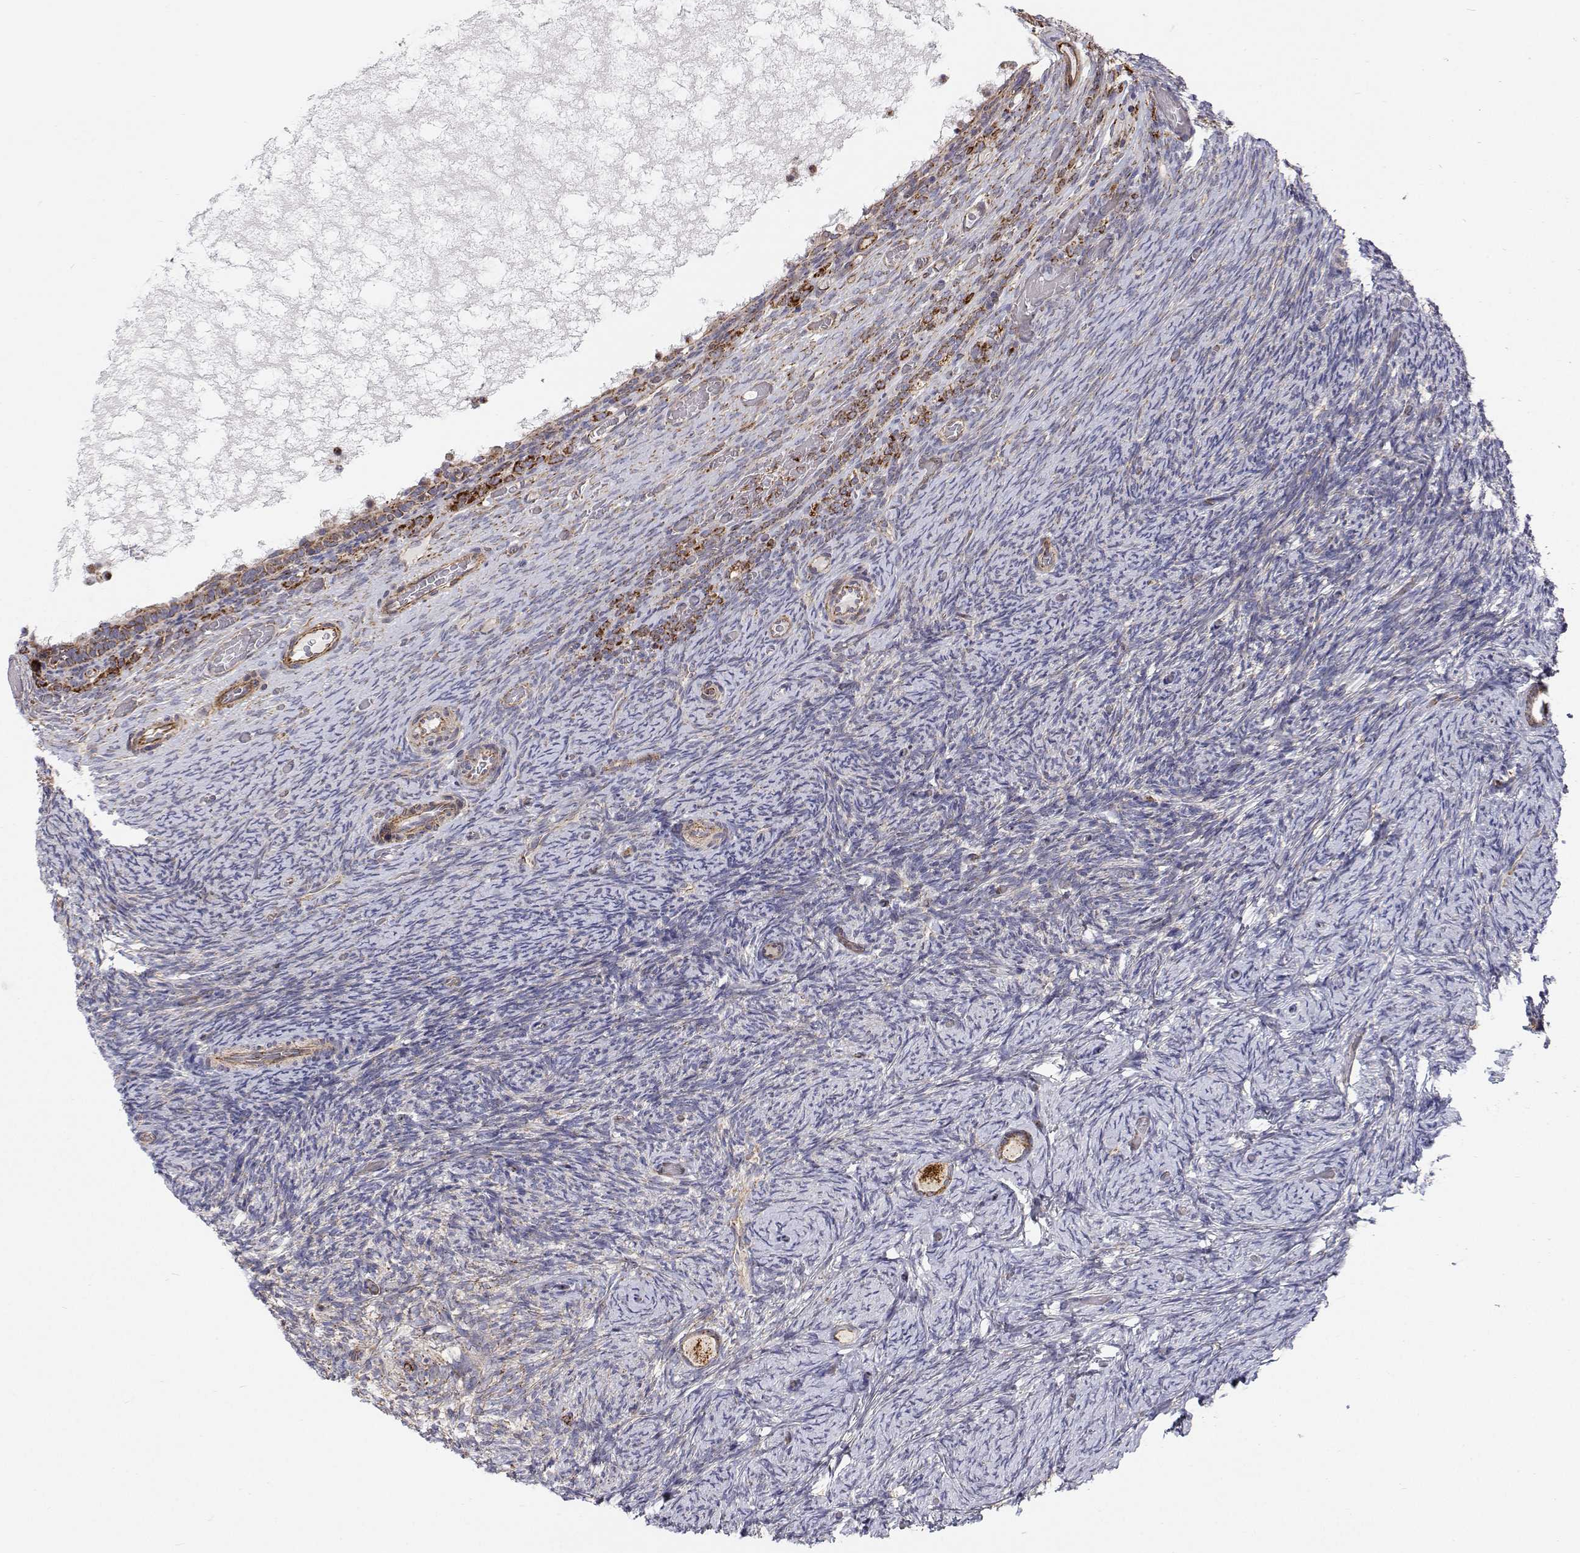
{"staining": {"intensity": "strong", "quantity": ">75%", "location": "cytoplasmic/membranous"}, "tissue": "ovary", "cell_type": "Follicle cells", "image_type": "normal", "snomed": [{"axis": "morphology", "description": "Normal tissue, NOS"}, {"axis": "topography", "description": "Ovary"}], "caption": "Immunohistochemistry histopathology image of normal ovary: human ovary stained using IHC shows high levels of strong protein expression localized specifically in the cytoplasmic/membranous of follicle cells, appearing as a cytoplasmic/membranous brown color.", "gene": "SPICE1", "patient": {"sex": "female", "age": 34}}